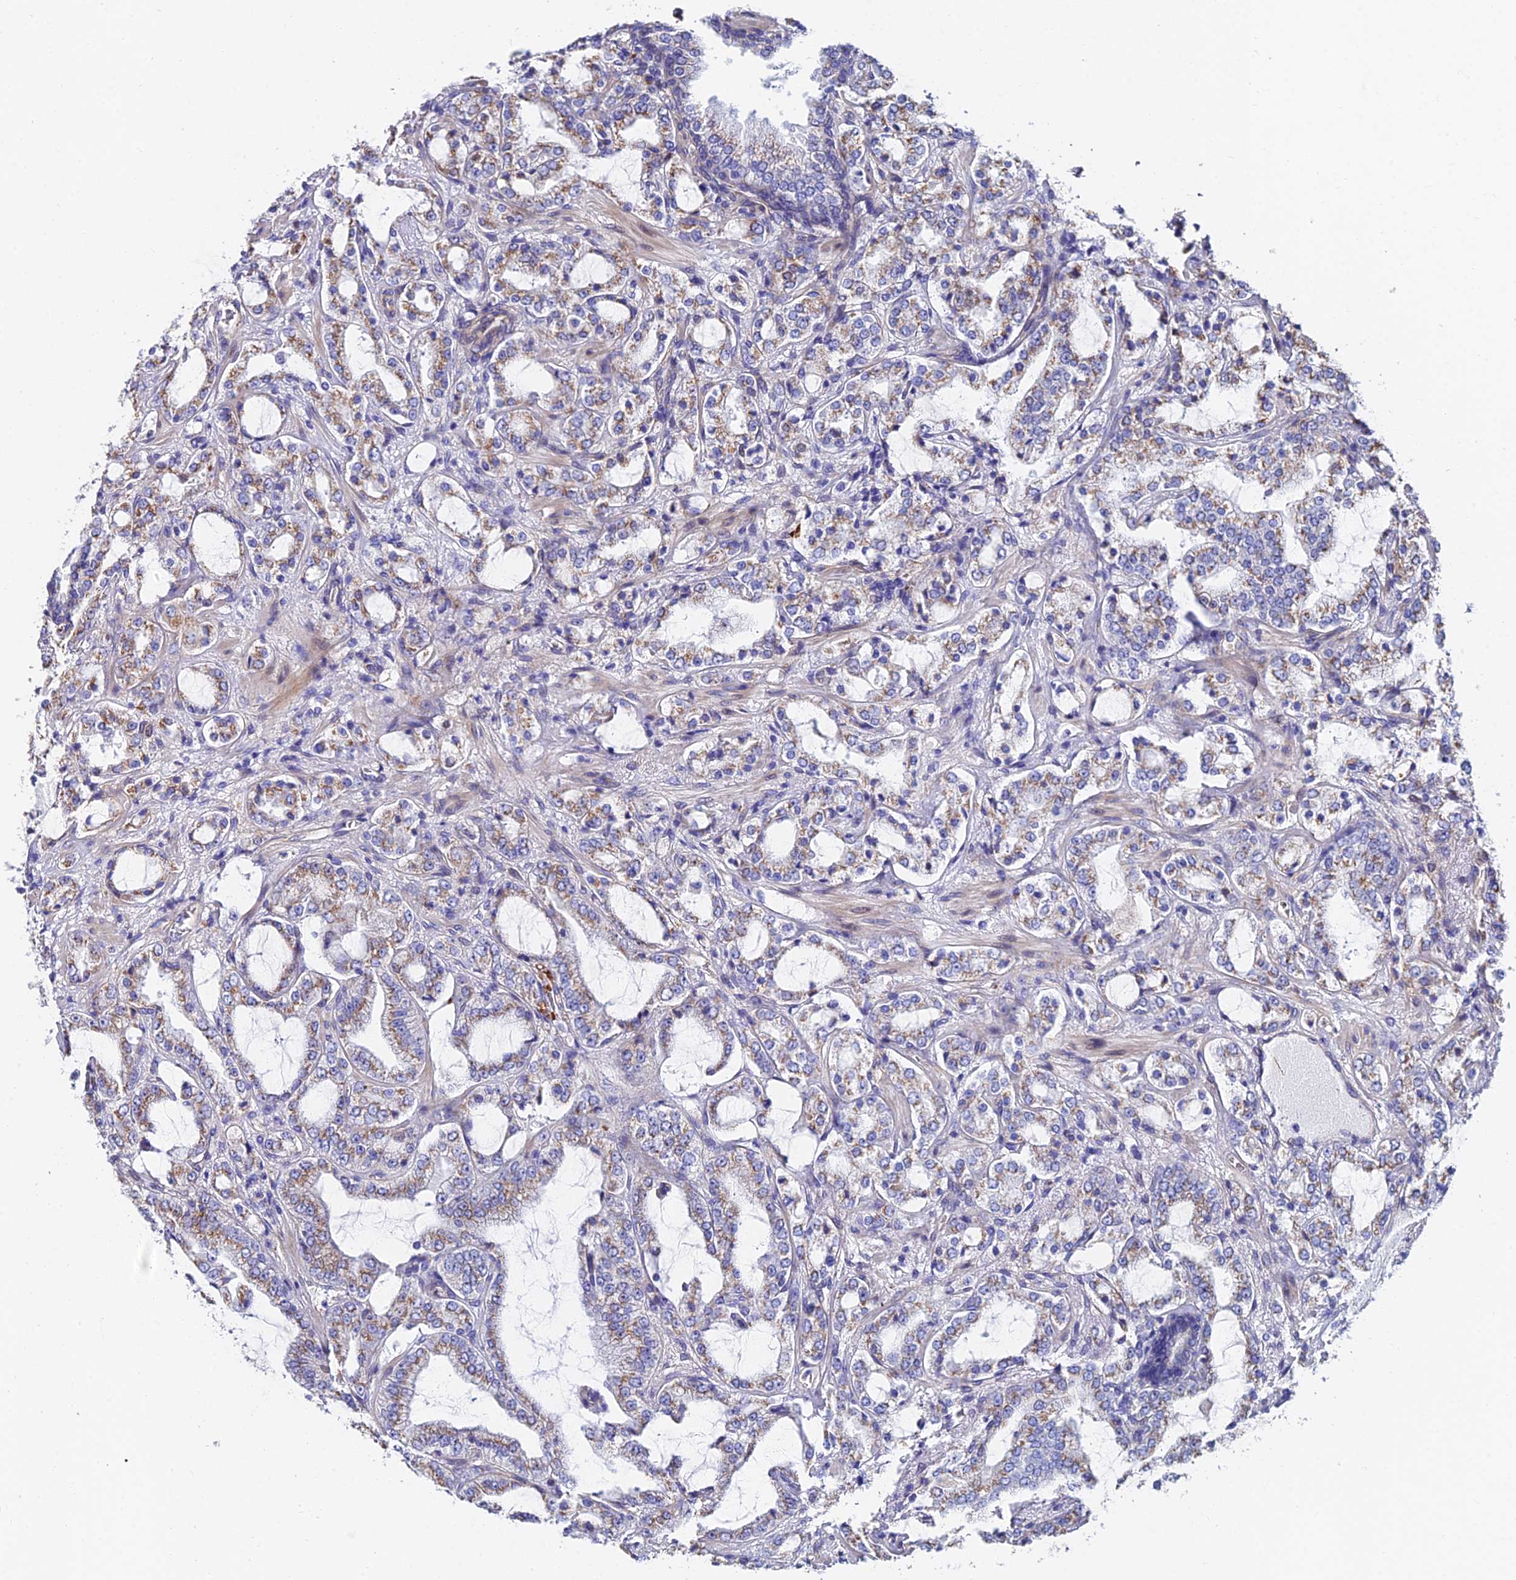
{"staining": {"intensity": "weak", "quantity": "<25%", "location": "cytoplasmic/membranous"}, "tissue": "prostate cancer", "cell_type": "Tumor cells", "image_type": "cancer", "snomed": [{"axis": "morphology", "description": "Adenocarcinoma, High grade"}, {"axis": "topography", "description": "Prostate"}], "caption": "The photomicrograph exhibits no staining of tumor cells in prostate high-grade adenocarcinoma.", "gene": "ADGRF3", "patient": {"sex": "male", "age": 64}}